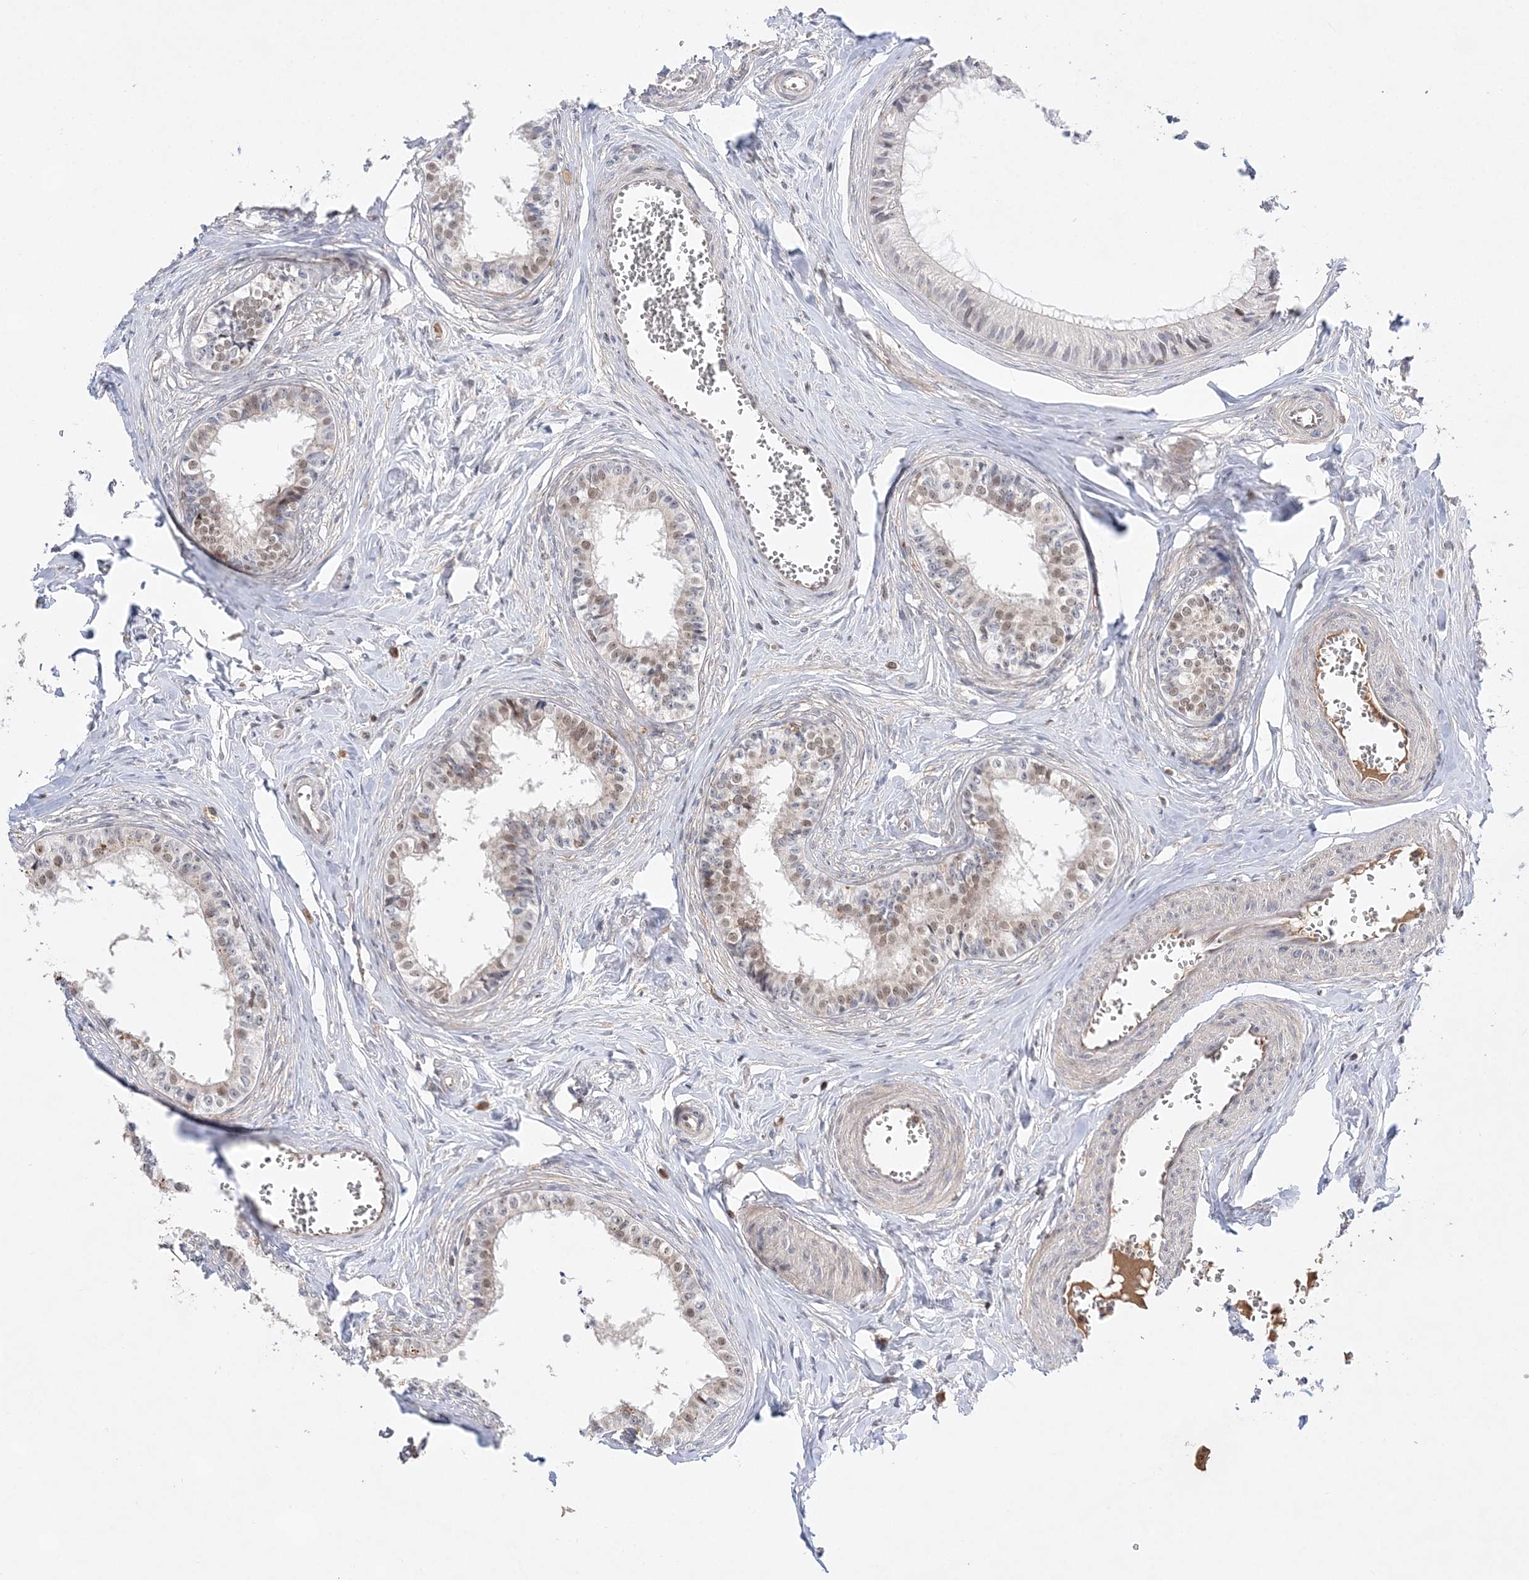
{"staining": {"intensity": "moderate", "quantity": "25%-75%", "location": "cytoplasmic/membranous,nuclear"}, "tissue": "epididymis", "cell_type": "Glandular cells", "image_type": "normal", "snomed": [{"axis": "morphology", "description": "Normal tissue, NOS"}, {"axis": "topography", "description": "Epididymis"}], "caption": "Unremarkable epididymis shows moderate cytoplasmic/membranous,nuclear positivity in about 25%-75% of glandular cells.", "gene": "TMEM132B", "patient": {"sex": "male", "age": 36}}